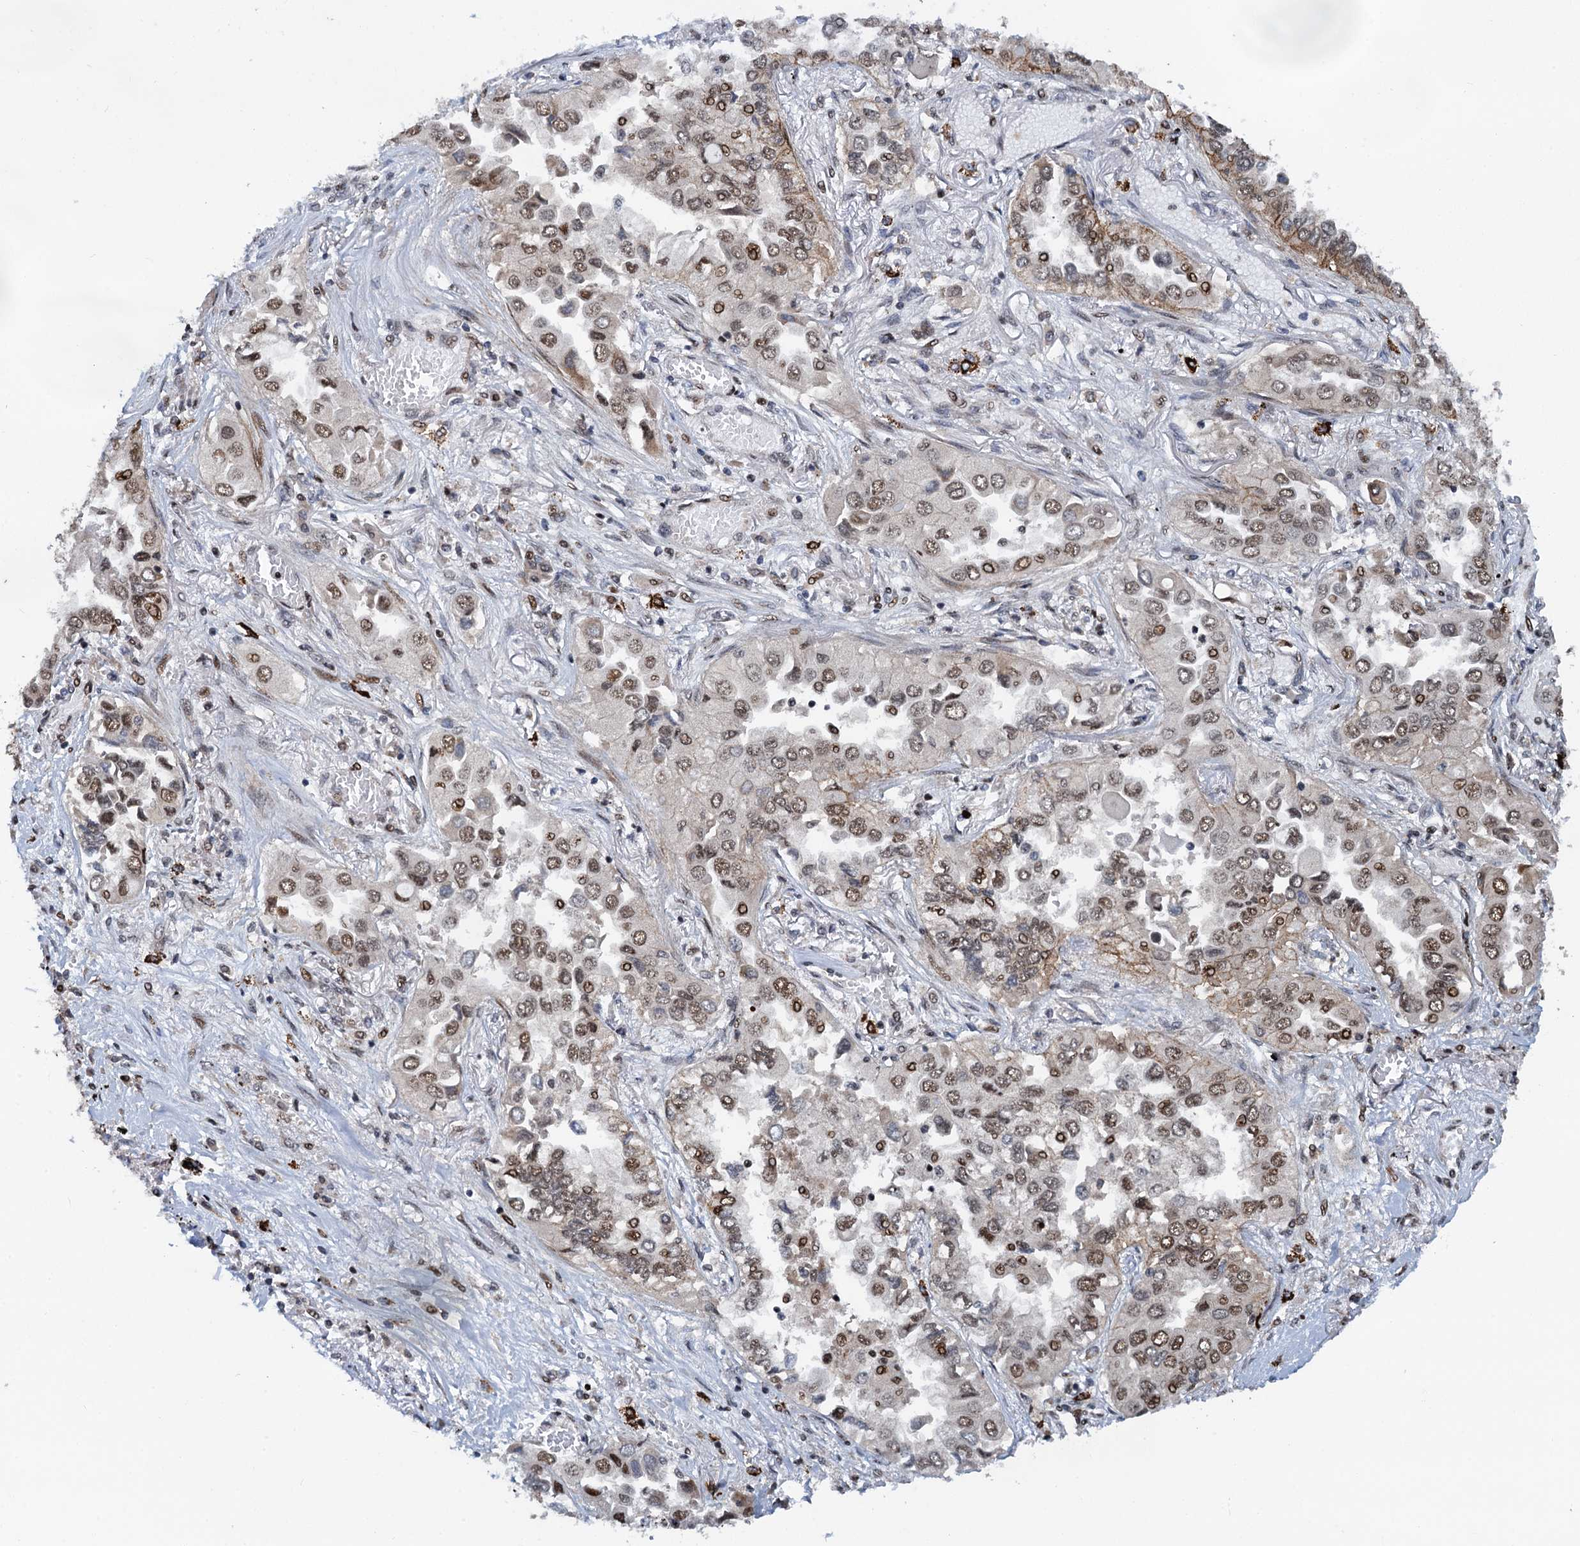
{"staining": {"intensity": "moderate", "quantity": ">75%", "location": "nuclear"}, "tissue": "lung cancer", "cell_type": "Tumor cells", "image_type": "cancer", "snomed": [{"axis": "morphology", "description": "Adenocarcinoma, NOS"}, {"axis": "topography", "description": "Lung"}], "caption": "Lung cancer (adenocarcinoma) stained for a protein (brown) exhibits moderate nuclear positive staining in approximately >75% of tumor cells.", "gene": "ATOSA", "patient": {"sex": "female", "age": 76}}